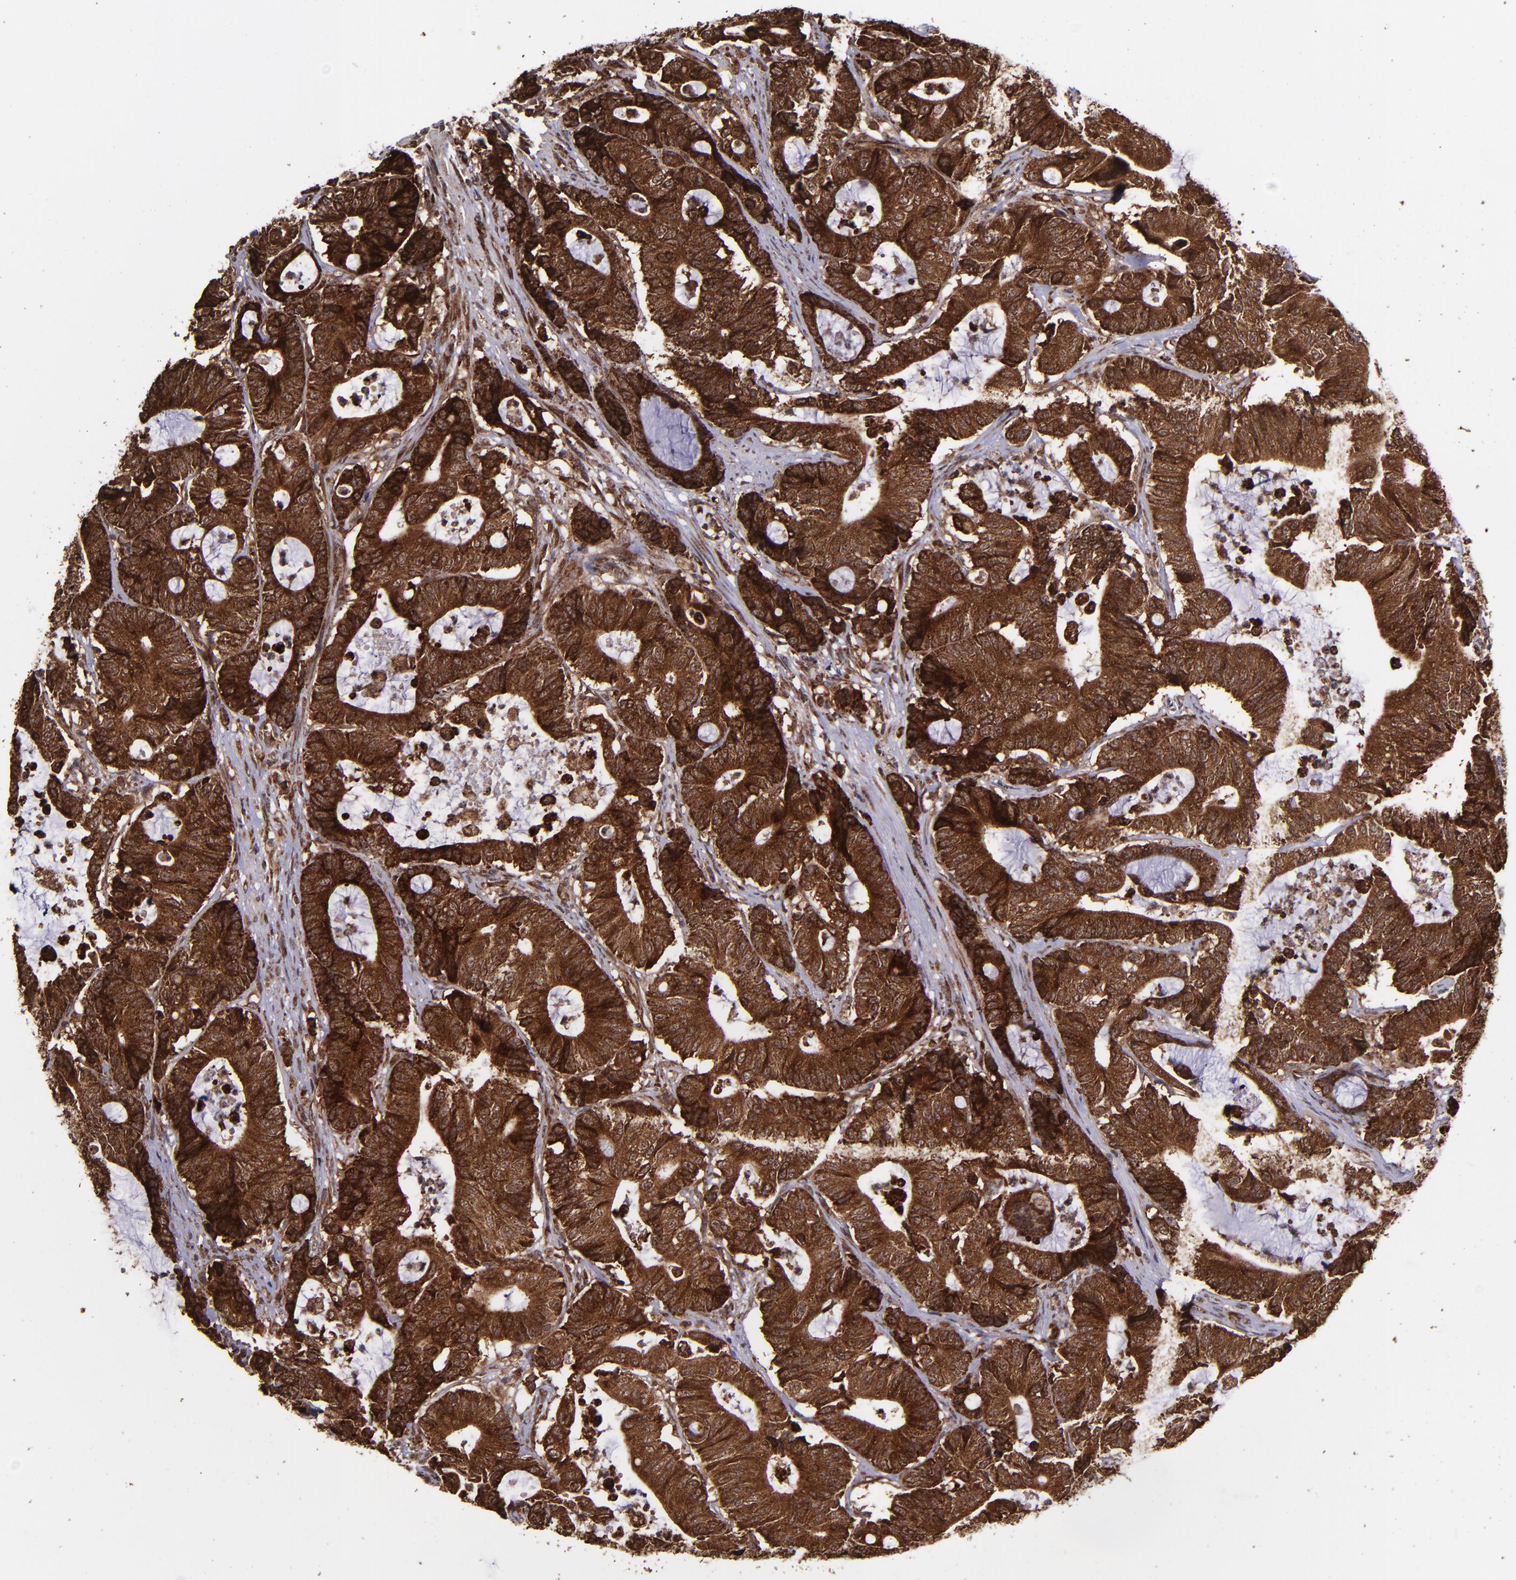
{"staining": {"intensity": "strong", "quantity": ">75%", "location": "cytoplasmic/membranous,nuclear"}, "tissue": "colorectal cancer", "cell_type": "Tumor cells", "image_type": "cancer", "snomed": [{"axis": "morphology", "description": "Adenocarcinoma, NOS"}, {"axis": "topography", "description": "Colon"}], "caption": "Adenocarcinoma (colorectal) stained for a protein shows strong cytoplasmic/membranous and nuclear positivity in tumor cells.", "gene": "EIF4ENIF1", "patient": {"sex": "female", "age": 84}}